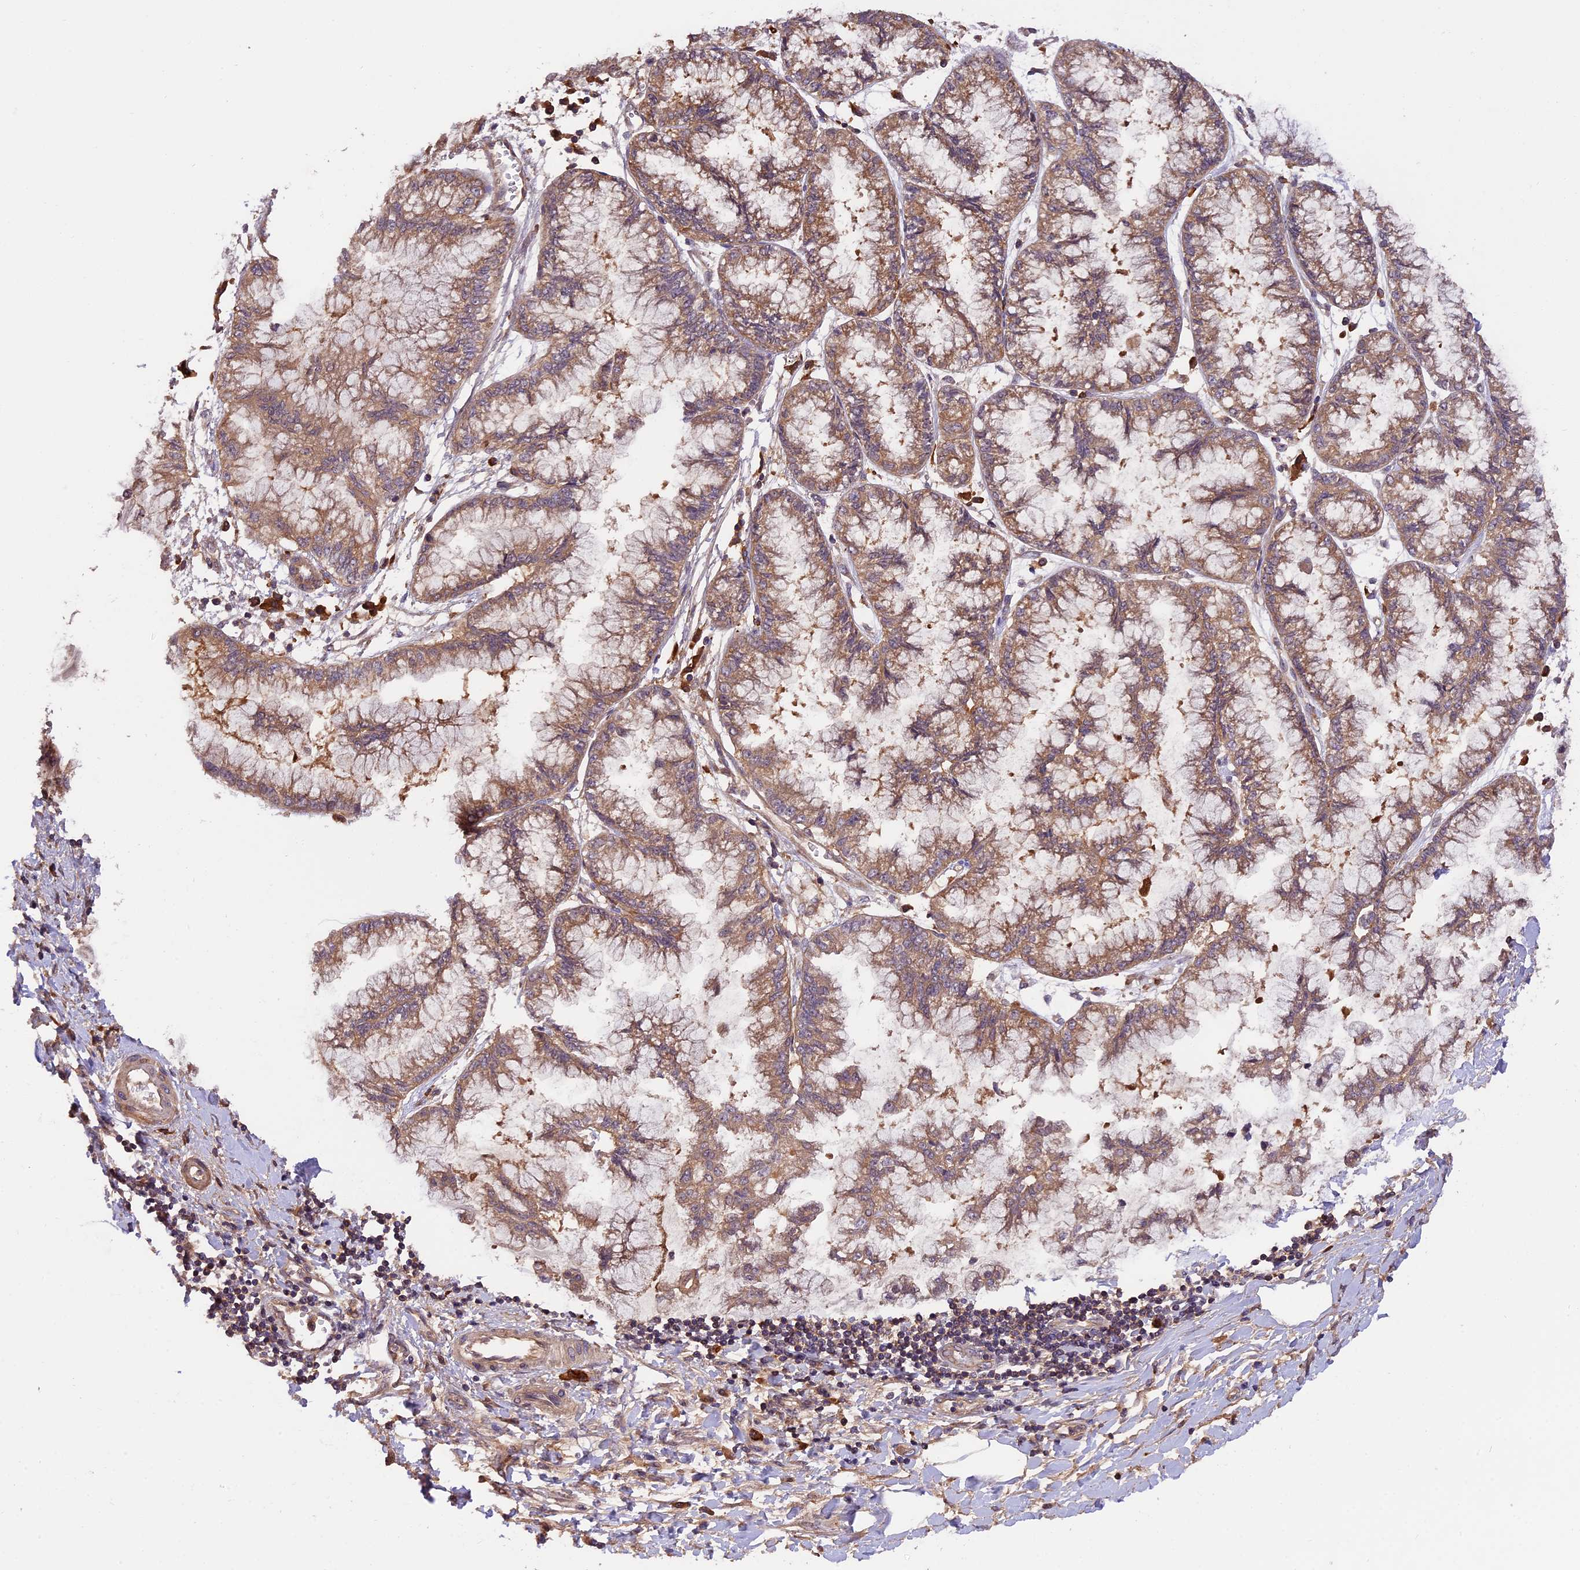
{"staining": {"intensity": "moderate", "quantity": ">75%", "location": "cytoplasmic/membranous"}, "tissue": "pancreatic cancer", "cell_type": "Tumor cells", "image_type": "cancer", "snomed": [{"axis": "morphology", "description": "Adenocarcinoma, NOS"}, {"axis": "topography", "description": "Pancreas"}], "caption": "DAB immunohistochemical staining of human pancreatic cancer (adenocarcinoma) exhibits moderate cytoplasmic/membranous protein positivity in approximately >75% of tumor cells.", "gene": "SETD6", "patient": {"sex": "male", "age": 73}}